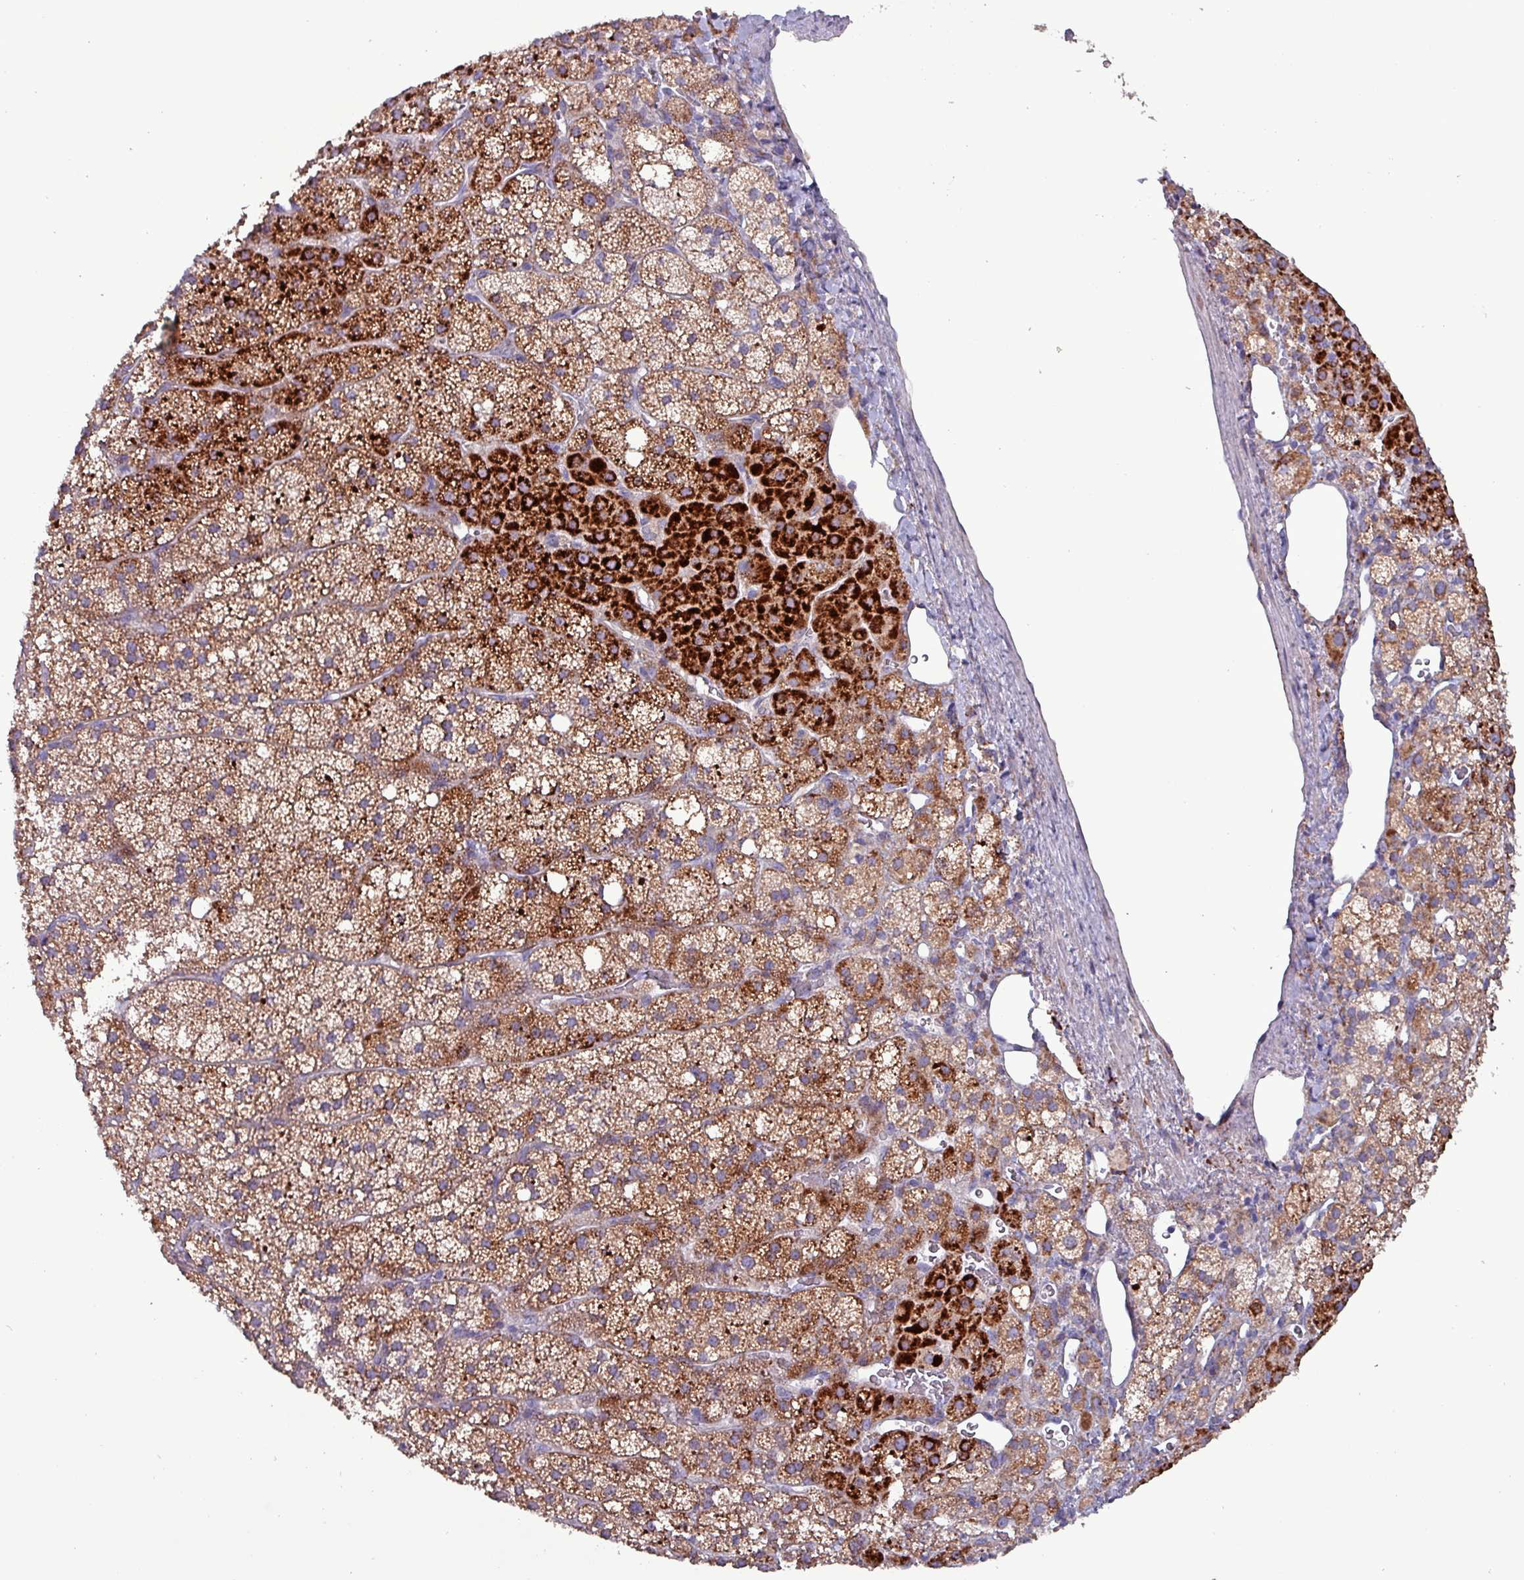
{"staining": {"intensity": "strong", "quantity": "25%-75%", "location": "cytoplasmic/membranous"}, "tissue": "adrenal gland", "cell_type": "Glandular cells", "image_type": "normal", "snomed": [{"axis": "morphology", "description": "Normal tissue, NOS"}, {"axis": "topography", "description": "Adrenal gland"}], "caption": "Benign adrenal gland displays strong cytoplasmic/membranous staining in about 25%-75% of glandular cells.", "gene": "HSD3B7", "patient": {"sex": "male", "age": 53}}